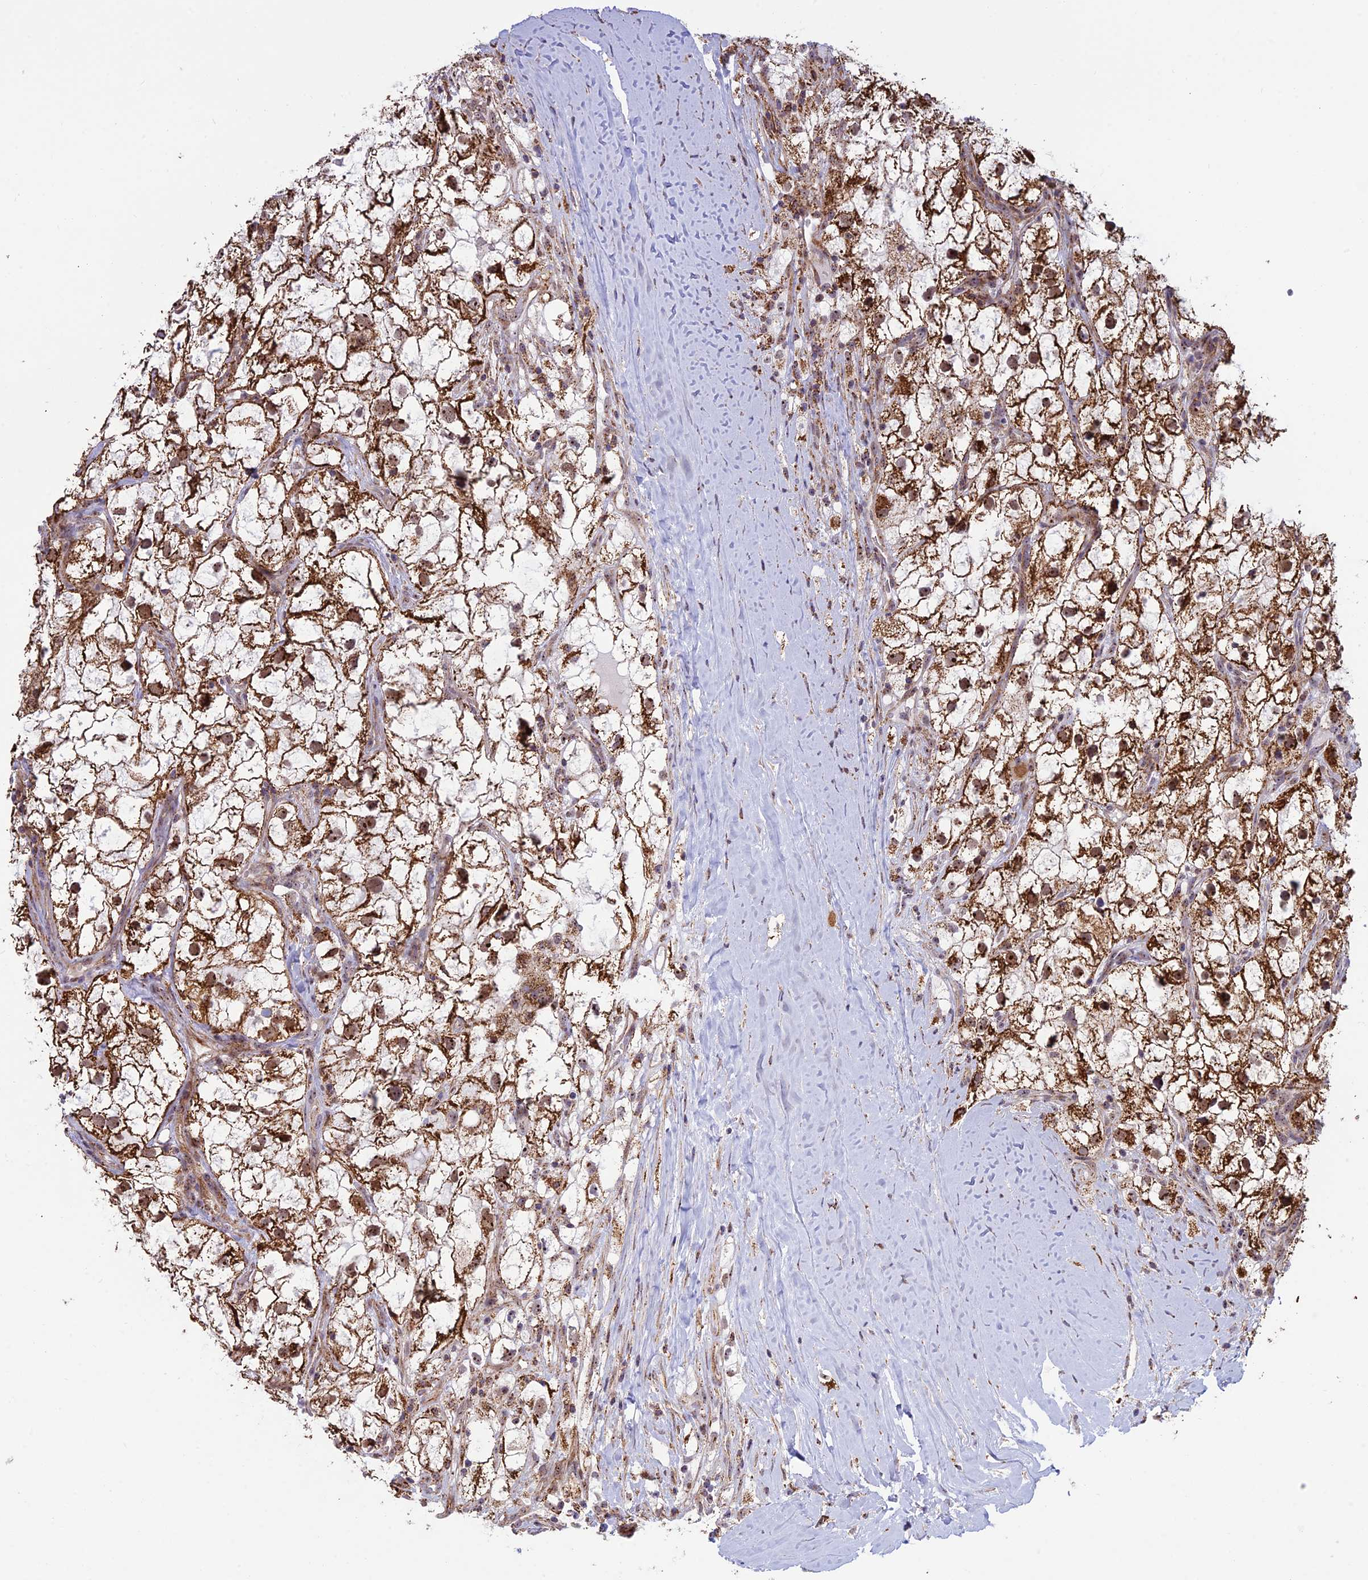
{"staining": {"intensity": "strong", "quantity": "25%-75%", "location": "cytoplasmic/membranous,nuclear"}, "tissue": "renal cancer", "cell_type": "Tumor cells", "image_type": "cancer", "snomed": [{"axis": "morphology", "description": "Adenocarcinoma, NOS"}, {"axis": "topography", "description": "Kidney"}], "caption": "This is an image of immunohistochemistry staining of renal cancer (adenocarcinoma), which shows strong expression in the cytoplasmic/membranous and nuclear of tumor cells.", "gene": "POLR1G", "patient": {"sex": "male", "age": 59}}